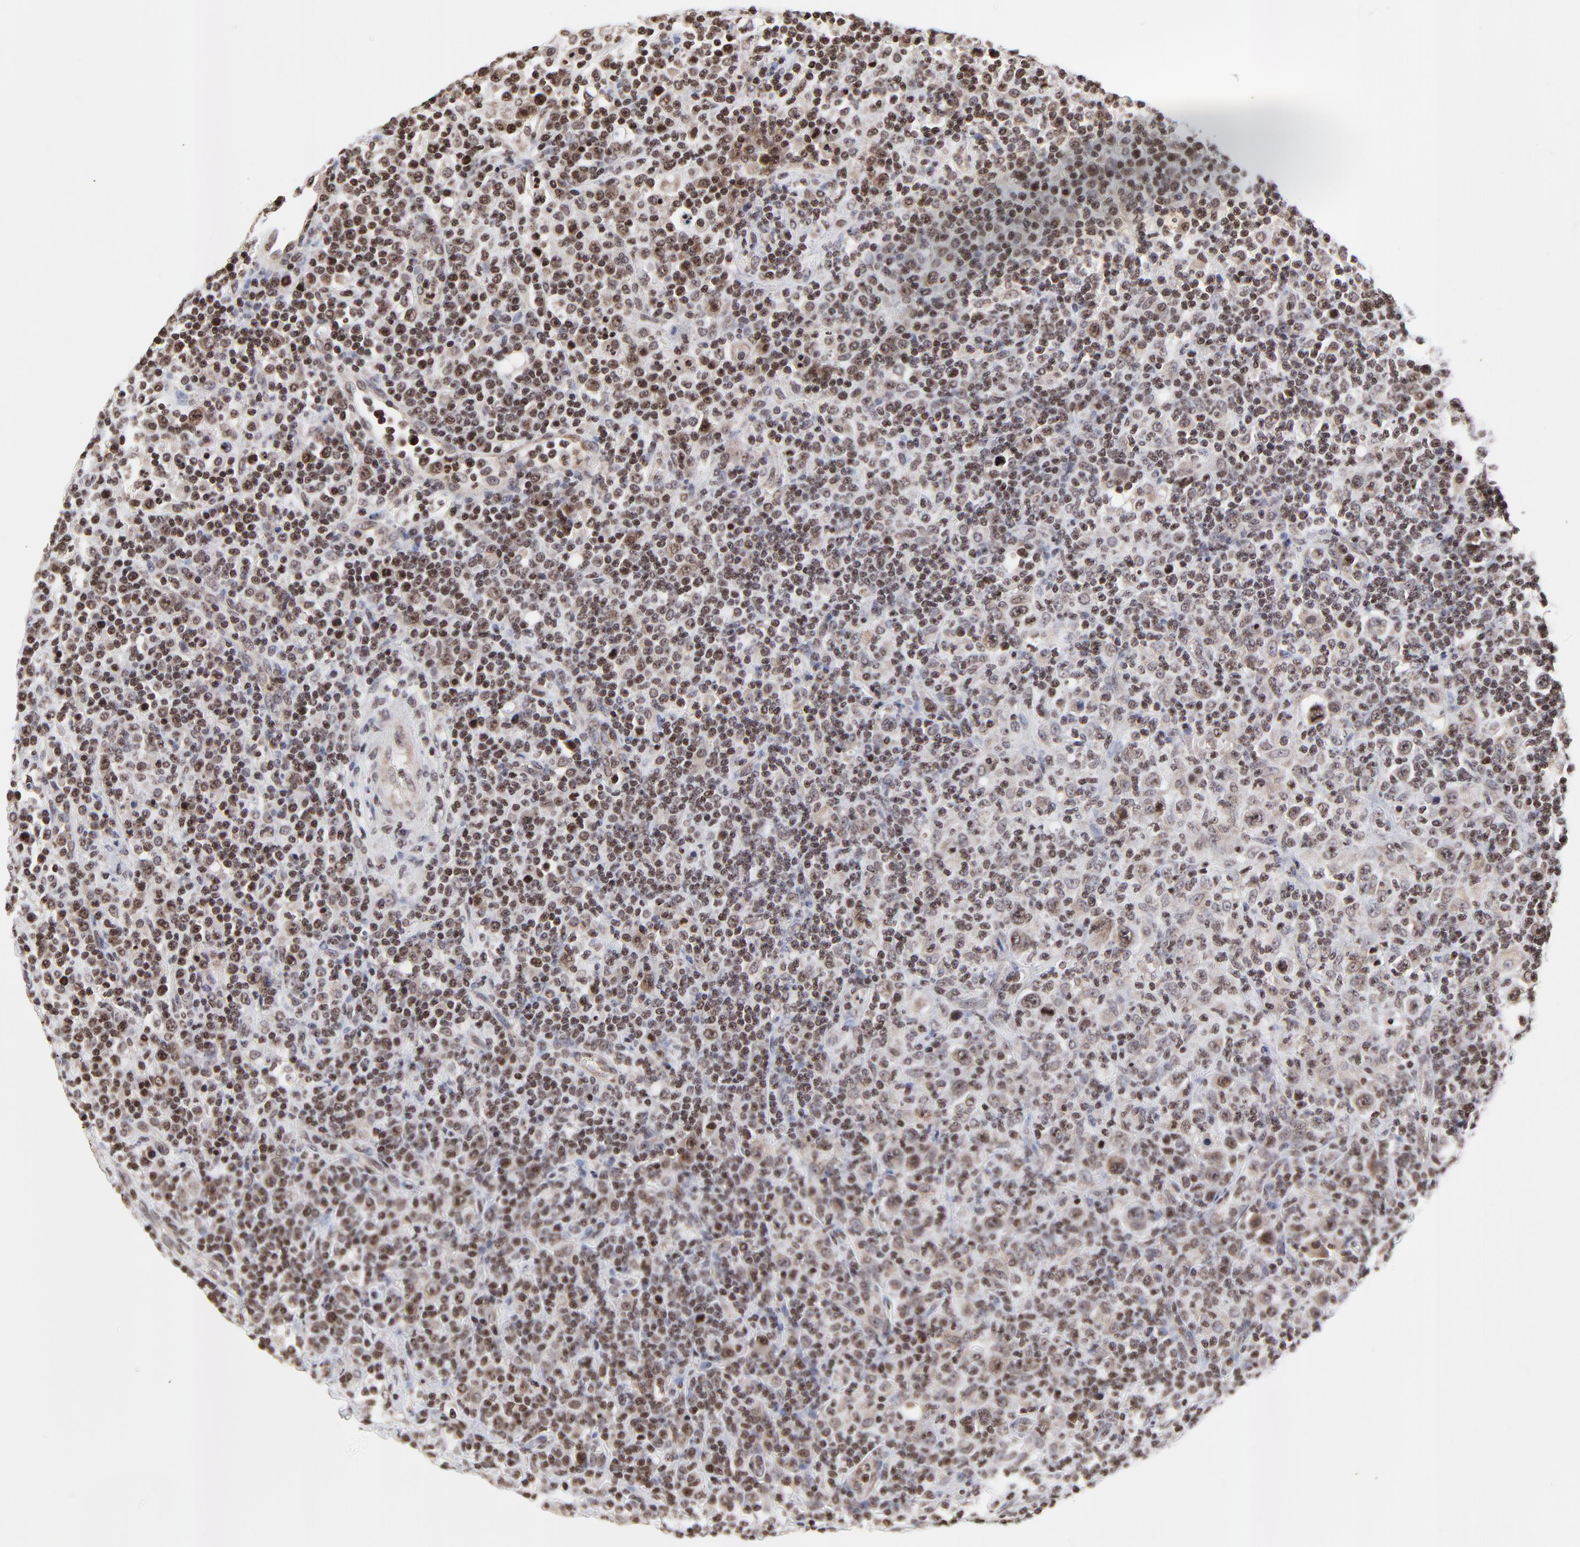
{"staining": {"intensity": "weak", "quantity": "25%-75%", "location": "cytoplasmic/membranous,nuclear"}, "tissue": "lymphoma", "cell_type": "Tumor cells", "image_type": "cancer", "snomed": [{"axis": "morphology", "description": "Hodgkin's disease, NOS"}, {"axis": "topography", "description": "Lymph node"}], "caption": "Weak cytoplasmic/membranous and nuclear expression is appreciated in approximately 25%-75% of tumor cells in Hodgkin's disease. (IHC, brightfield microscopy, high magnification).", "gene": "ZNF777", "patient": {"sex": "male", "age": 65}}